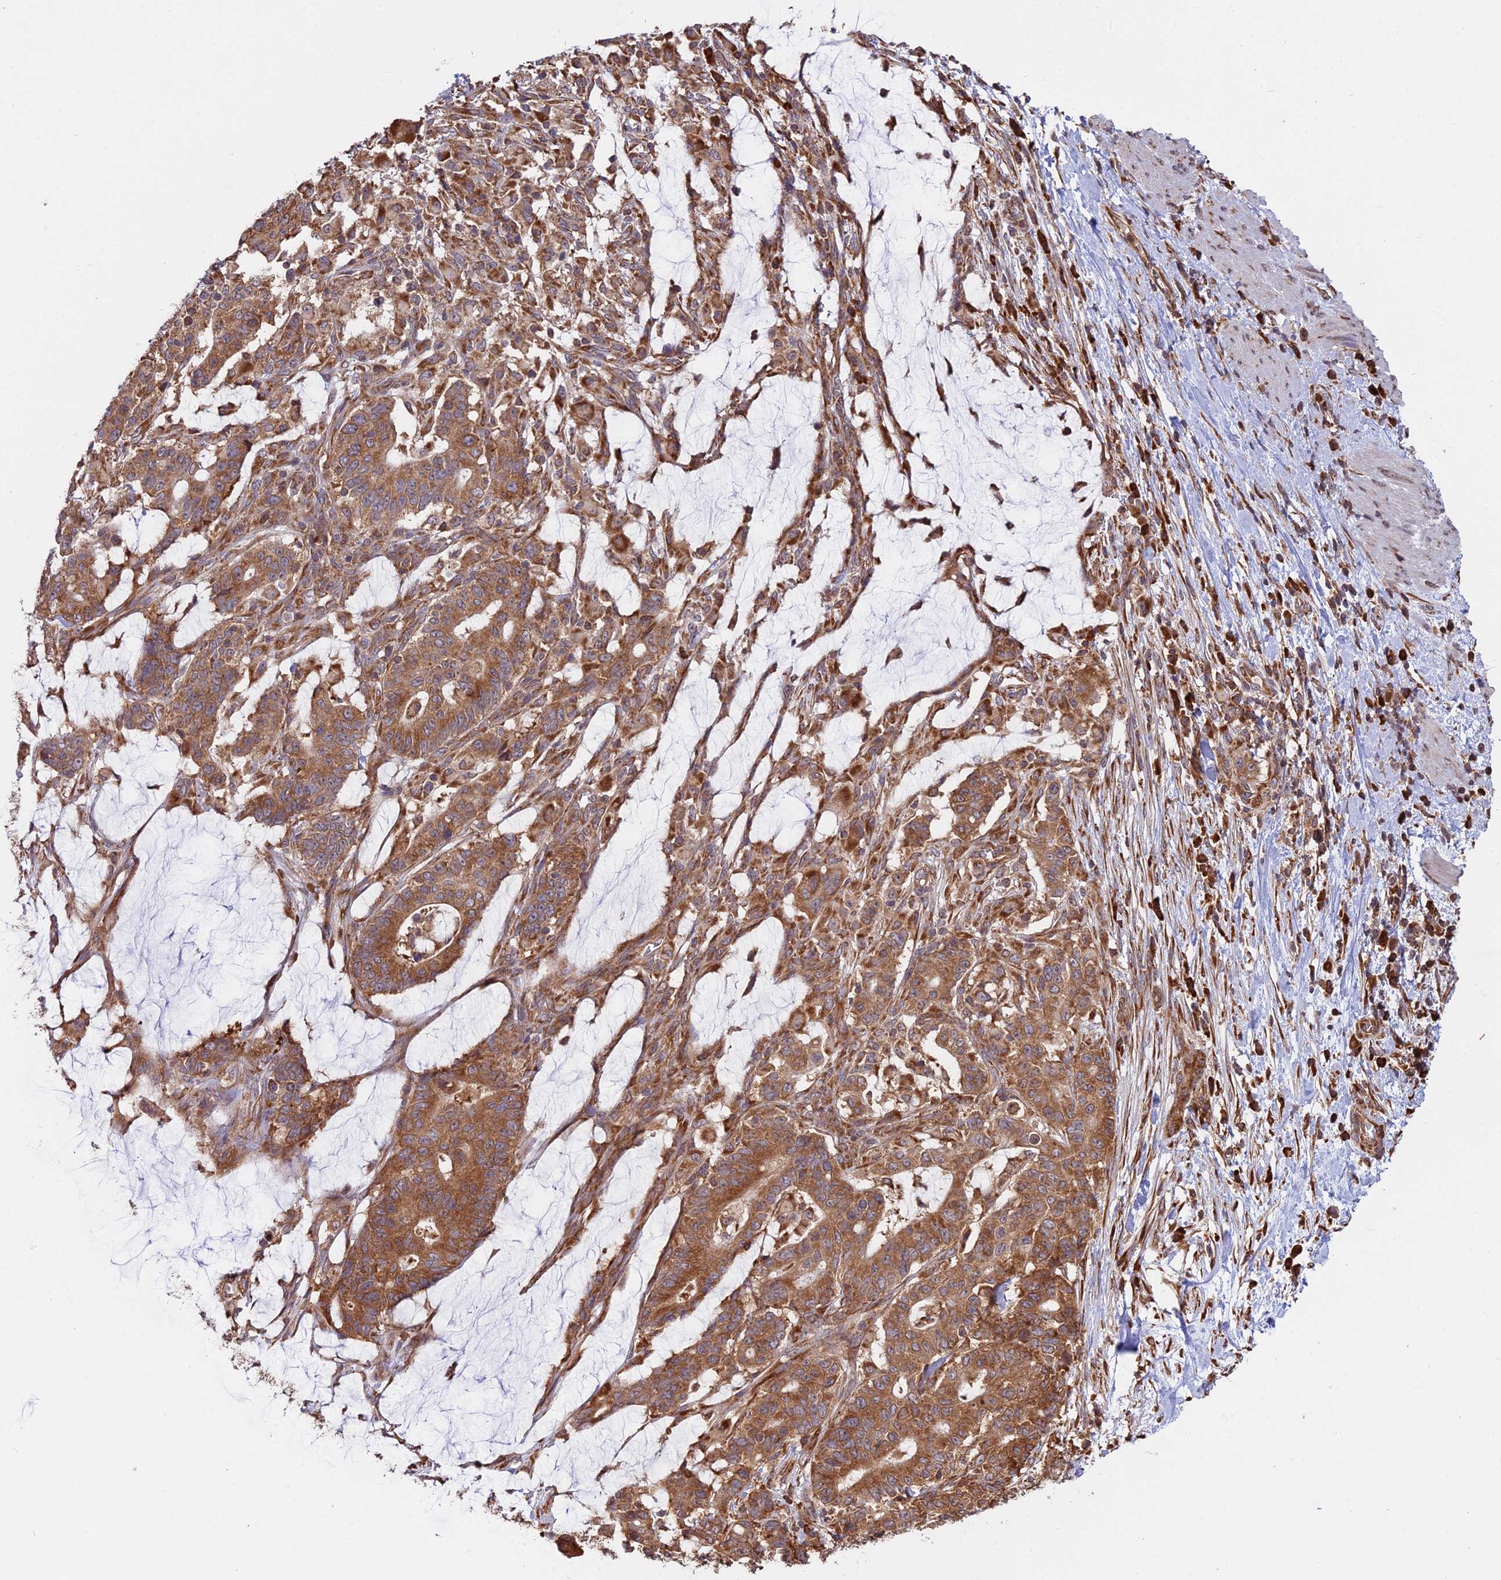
{"staining": {"intensity": "moderate", "quantity": ">75%", "location": "cytoplasmic/membranous"}, "tissue": "stomach cancer", "cell_type": "Tumor cells", "image_type": "cancer", "snomed": [{"axis": "morphology", "description": "Normal tissue, NOS"}, {"axis": "morphology", "description": "Adenocarcinoma, NOS"}, {"axis": "topography", "description": "Stomach"}], "caption": "High-power microscopy captured an immunohistochemistry micrograph of stomach cancer, revealing moderate cytoplasmic/membranous expression in approximately >75% of tumor cells.", "gene": "RPL26", "patient": {"sex": "female", "age": 64}}